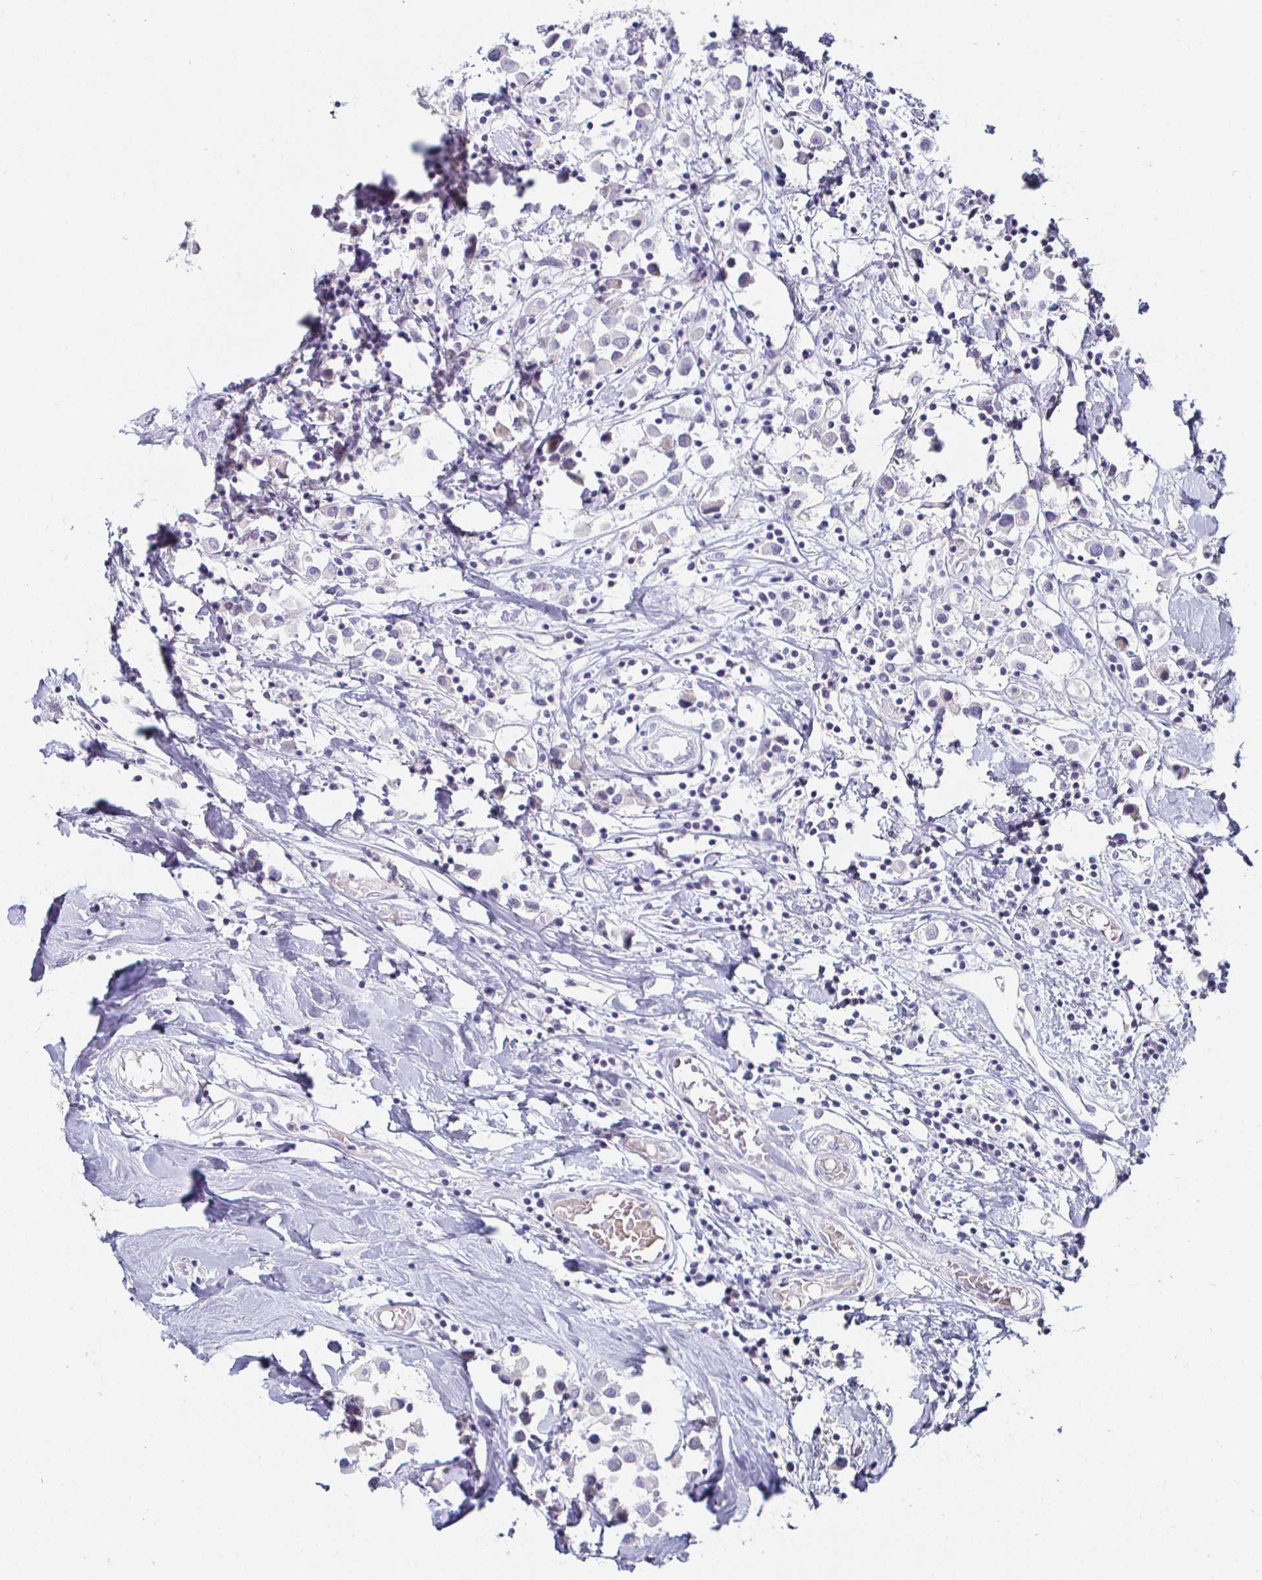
{"staining": {"intensity": "negative", "quantity": "none", "location": "none"}, "tissue": "breast cancer", "cell_type": "Tumor cells", "image_type": "cancer", "snomed": [{"axis": "morphology", "description": "Duct carcinoma"}, {"axis": "topography", "description": "Breast"}], "caption": "This micrograph is of breast infiltrating ductal carcinoma stained with immunohistochemistry to label a protein in brown with the nuclei are counter-stained blue. There is no positivity in tumor cells.", "gene": "DMRTB1", "patient": {"sex": "female", "age": 61}}